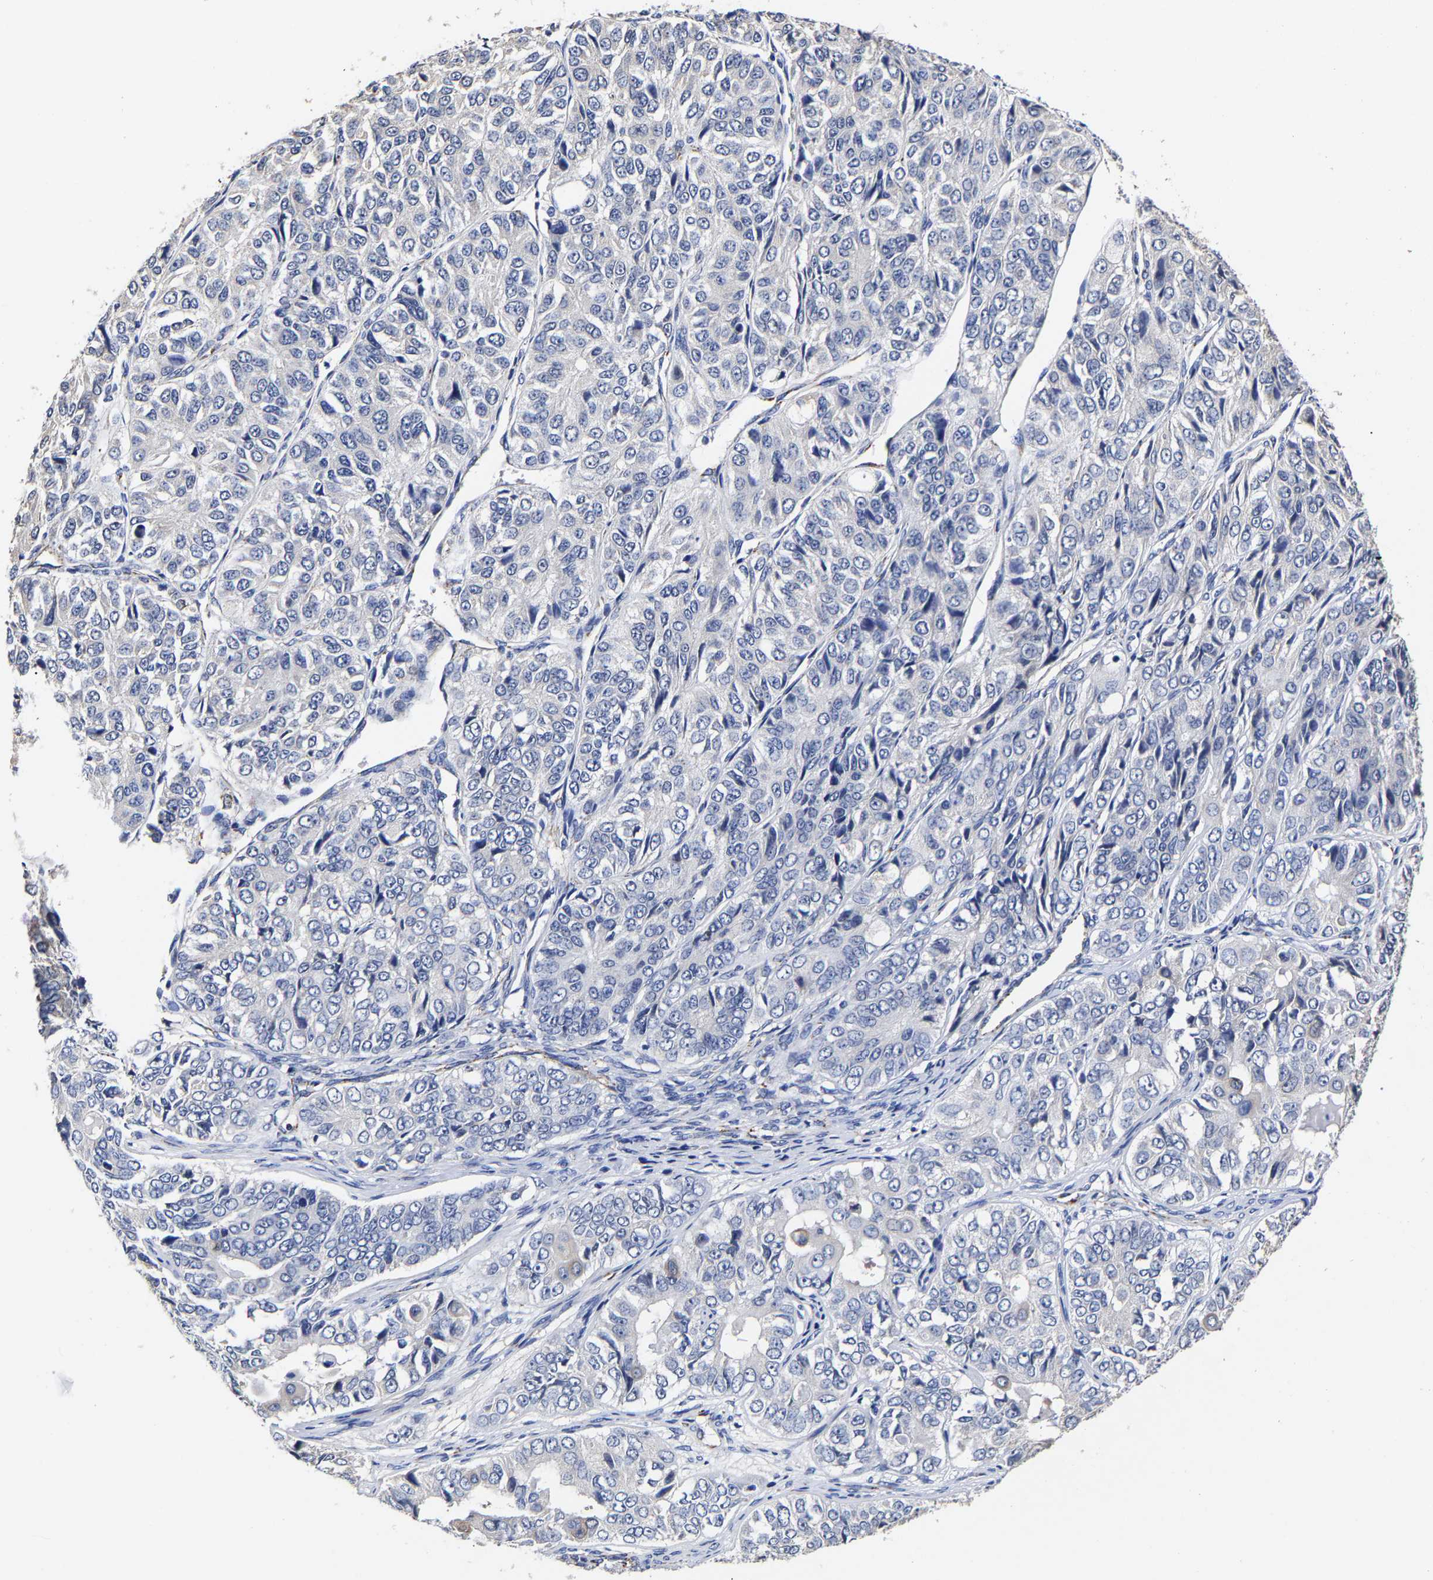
{"staining": {"intensity": "negative", "quantity": "none", "location": "none"}, "tissue": "ovarian cancer", "cell_type": "Tumor cells", "image_type": "cancer", "snomed": [{"axis": "morphology", "description": "Carcinoma, endometroid"}, {"axis": "topography", "description": "Ovary"}], "caption": "Tumor cells are negative for protein expression in human ovarian cancer (endometroid carcinoma). The staining is performed using DAB (3,3'-diaminobenzidine) brown chromogen with nuclei counter-stained in using hematoxylin.", "gene": "AASS", "patient": {"sex": "female", "age": 51}}